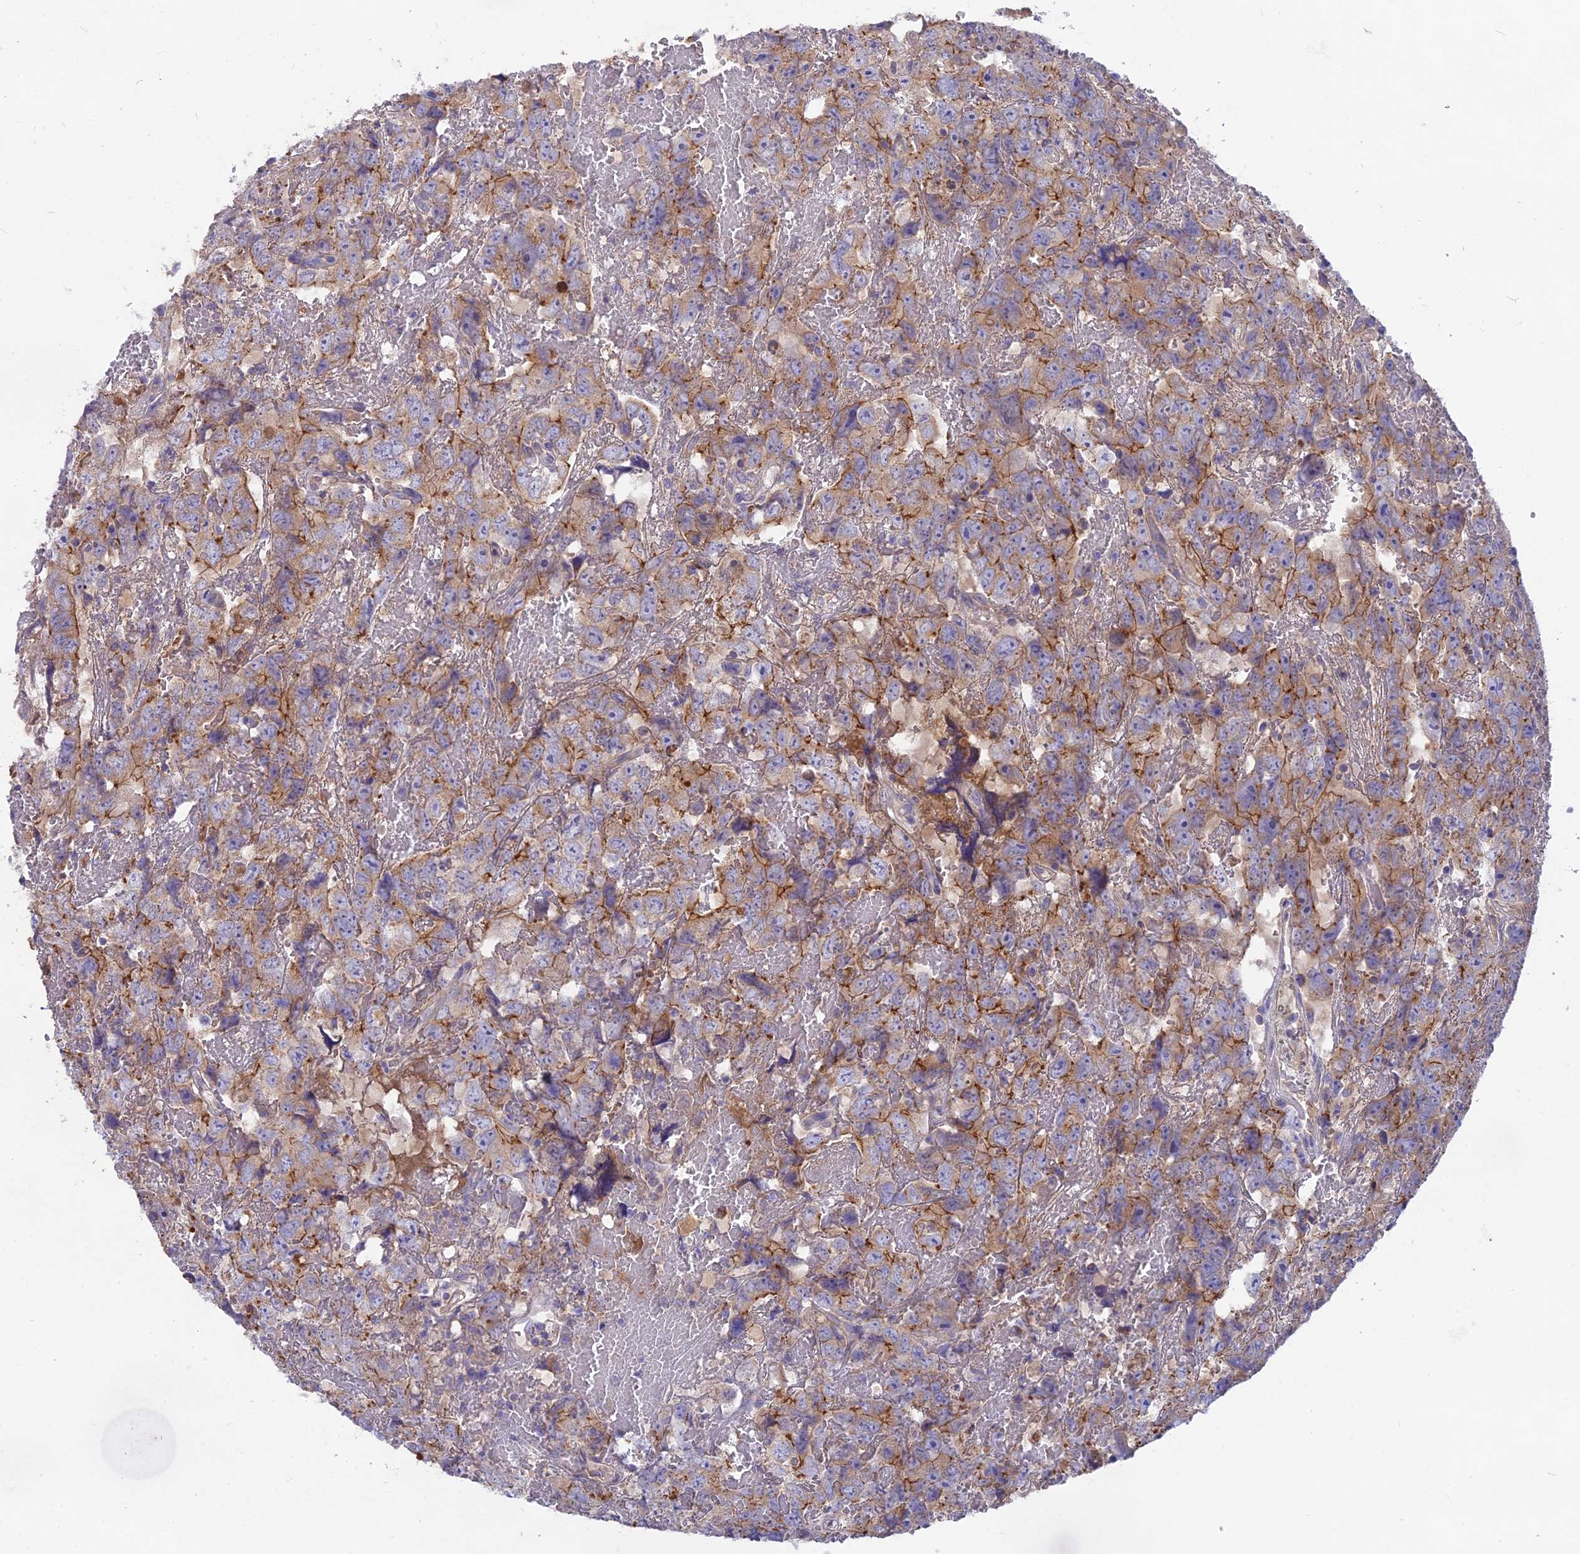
{"staining": {"intensity": "moderate", "quantity": "25%-75%", "location": "cytoplasmic/membranous"}, "tissue": "testis cancer", "cell_type": "Tumor cells", "image_type": "cancer", "snomed": [{"axis": "morphology", "description": "Carcinoma, Embryonal, NOS"}, {"axis": "topography", "description": "Testis"}], "caption": "Protein expression analysis of testis cancer demonstrates moderate cytoplasmic/membranous positivity in approximately 25%-75% of tumor cells. (DAB (3,3'-diaminobenzidine) IHC, brown staining for protein, blue staining for nuclei).", "gene": "PZP", "patient": {"sex": "male", "age": 45}}